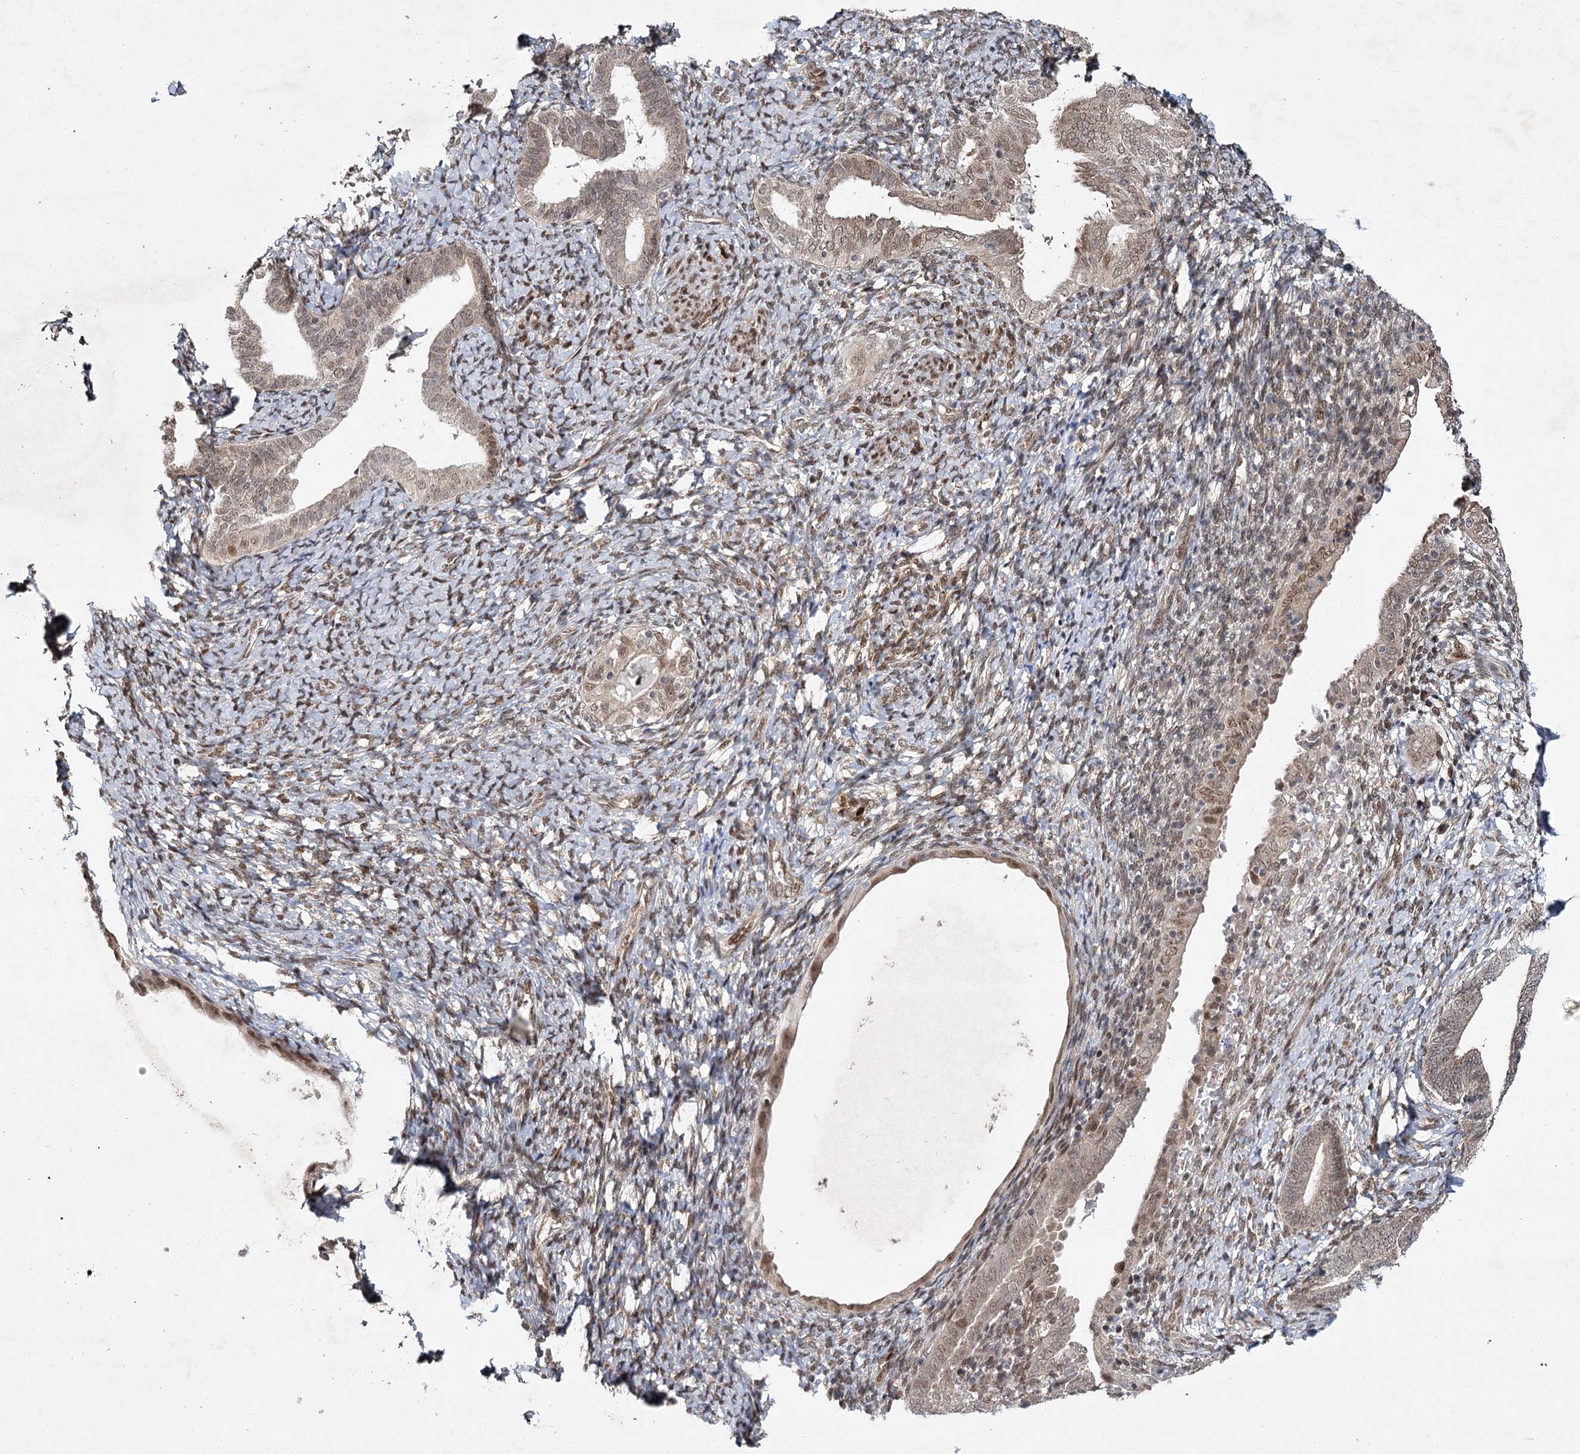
{"staining": {"intensity": "weak", "quantity": "25%-75%", "location": "nuclear"}, "tissue": "endometrium", "cell_type": "Cells in endometrial stroma", "image_type": "normal", "snomed": [{"axis": "morphology", "description": "Normal tissue, NOS"}, {"axis": "topography", "description": "Endometrium"}], "caption": "Protein expression analysis of benign human endometrium reveals weak nuclear staining in about 25%-75% of cells in endometrial stroma. Using DAB (brown) and hematoxylin (blue) stains, captured at high magnification using brightfield microscopy.", "gene": "DCUN1D4", "patient": {"sex": "female", "age": 72}}